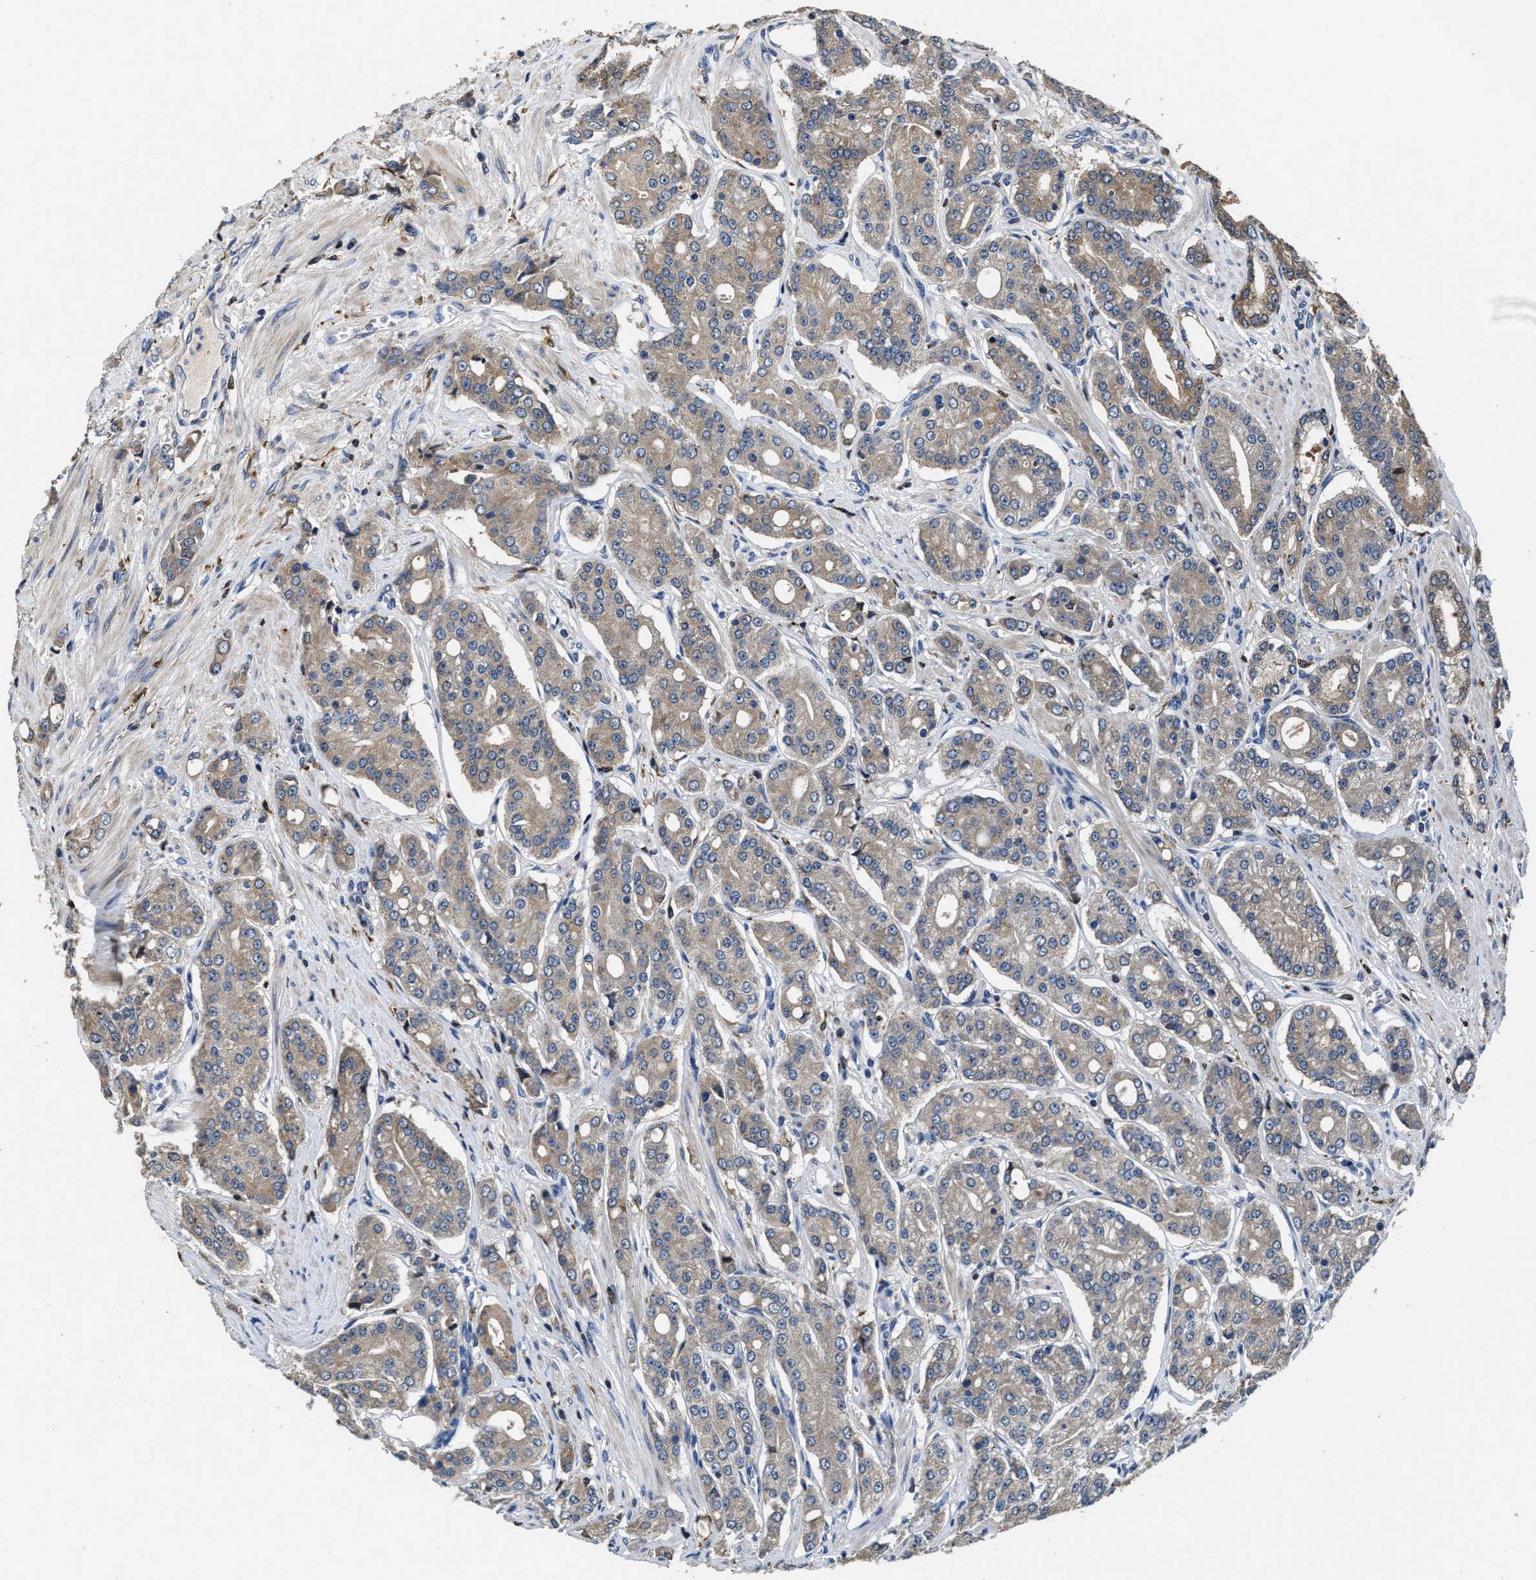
{"staining": {"intensity": "weak", "quantity": ">75%", "location": "cytoplasmic/membranous"}, "tissue": "prostate cancer", "cell_type": "Tumor cells", "image_type": "cancer", "snomed": [{"axis": "morphology", "description": "Adenocarcinoma, High grade"}, {"axis": "topography", "description": "Prostate"}], "caption": "Protein expression analysis of prostate cancer displays weak cytoplasmic/membranous expression in about >75% of tumor cells. Using DAB (brown) and hematoxylin (blue) stains, captured at high magnification using brightfield microscopy.", "gene": "RGS10", "patient": {"sex": "male", "age": 71}}